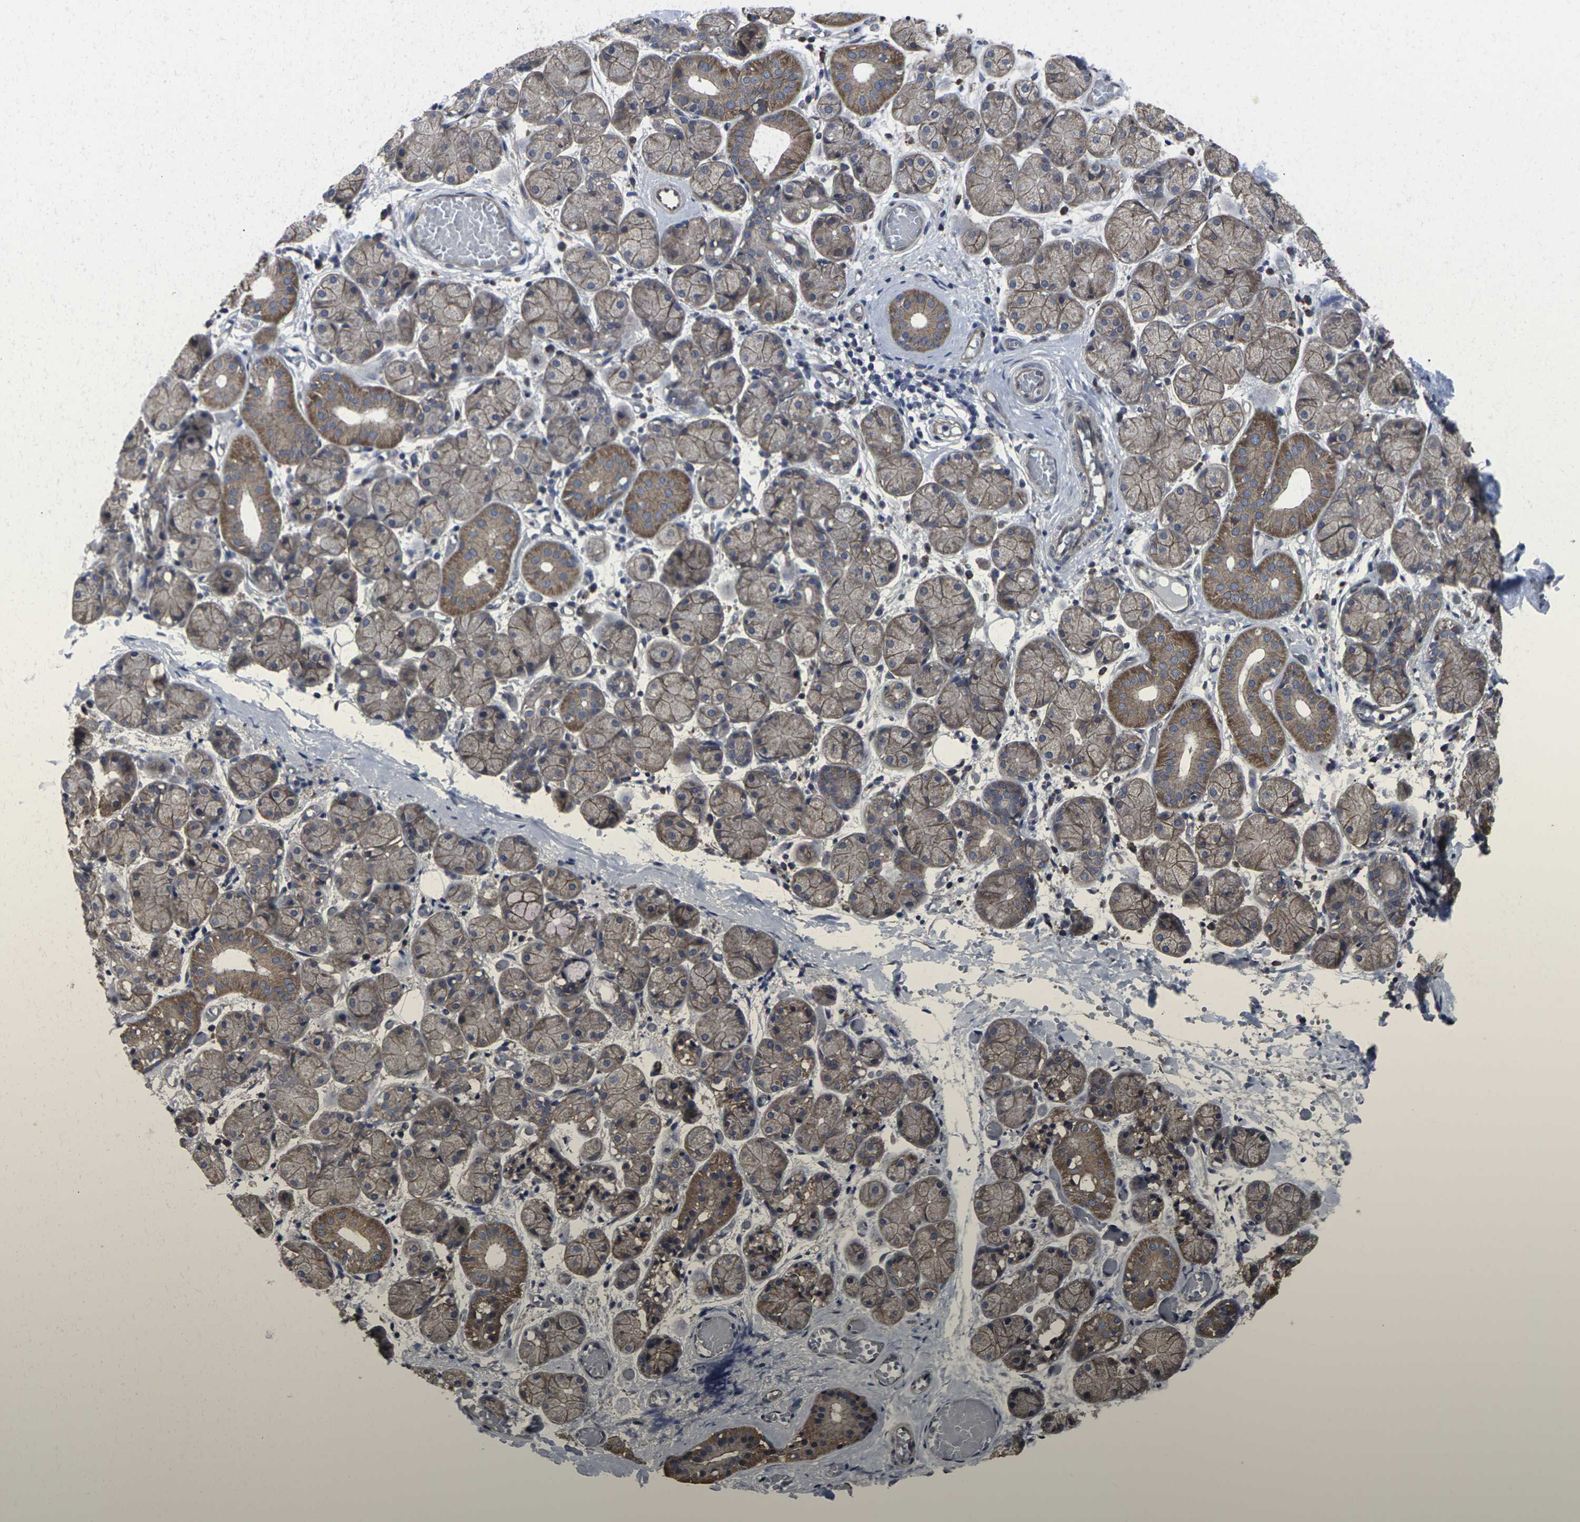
{"staining": {"intensity": "moderate", "quantity": ">75%", "location": "cytoplasmic/membranous"}, "tissue": "salivary gland", "cell_type": "Glandular cells", "image_type": "normal", "snomed": [{"axis": "morphology", "description": "Normal tissue, NOS"}, {"axis": "topography", "description": "Salivary gland"}], "caption": "Glandular cells reveal moderate cytoplasmic/membranous staining in approximately >75% of cells in benign salivary gland.", "gene": "MAPKAPK2", "patient": {"sex": "female", "age": 24}}